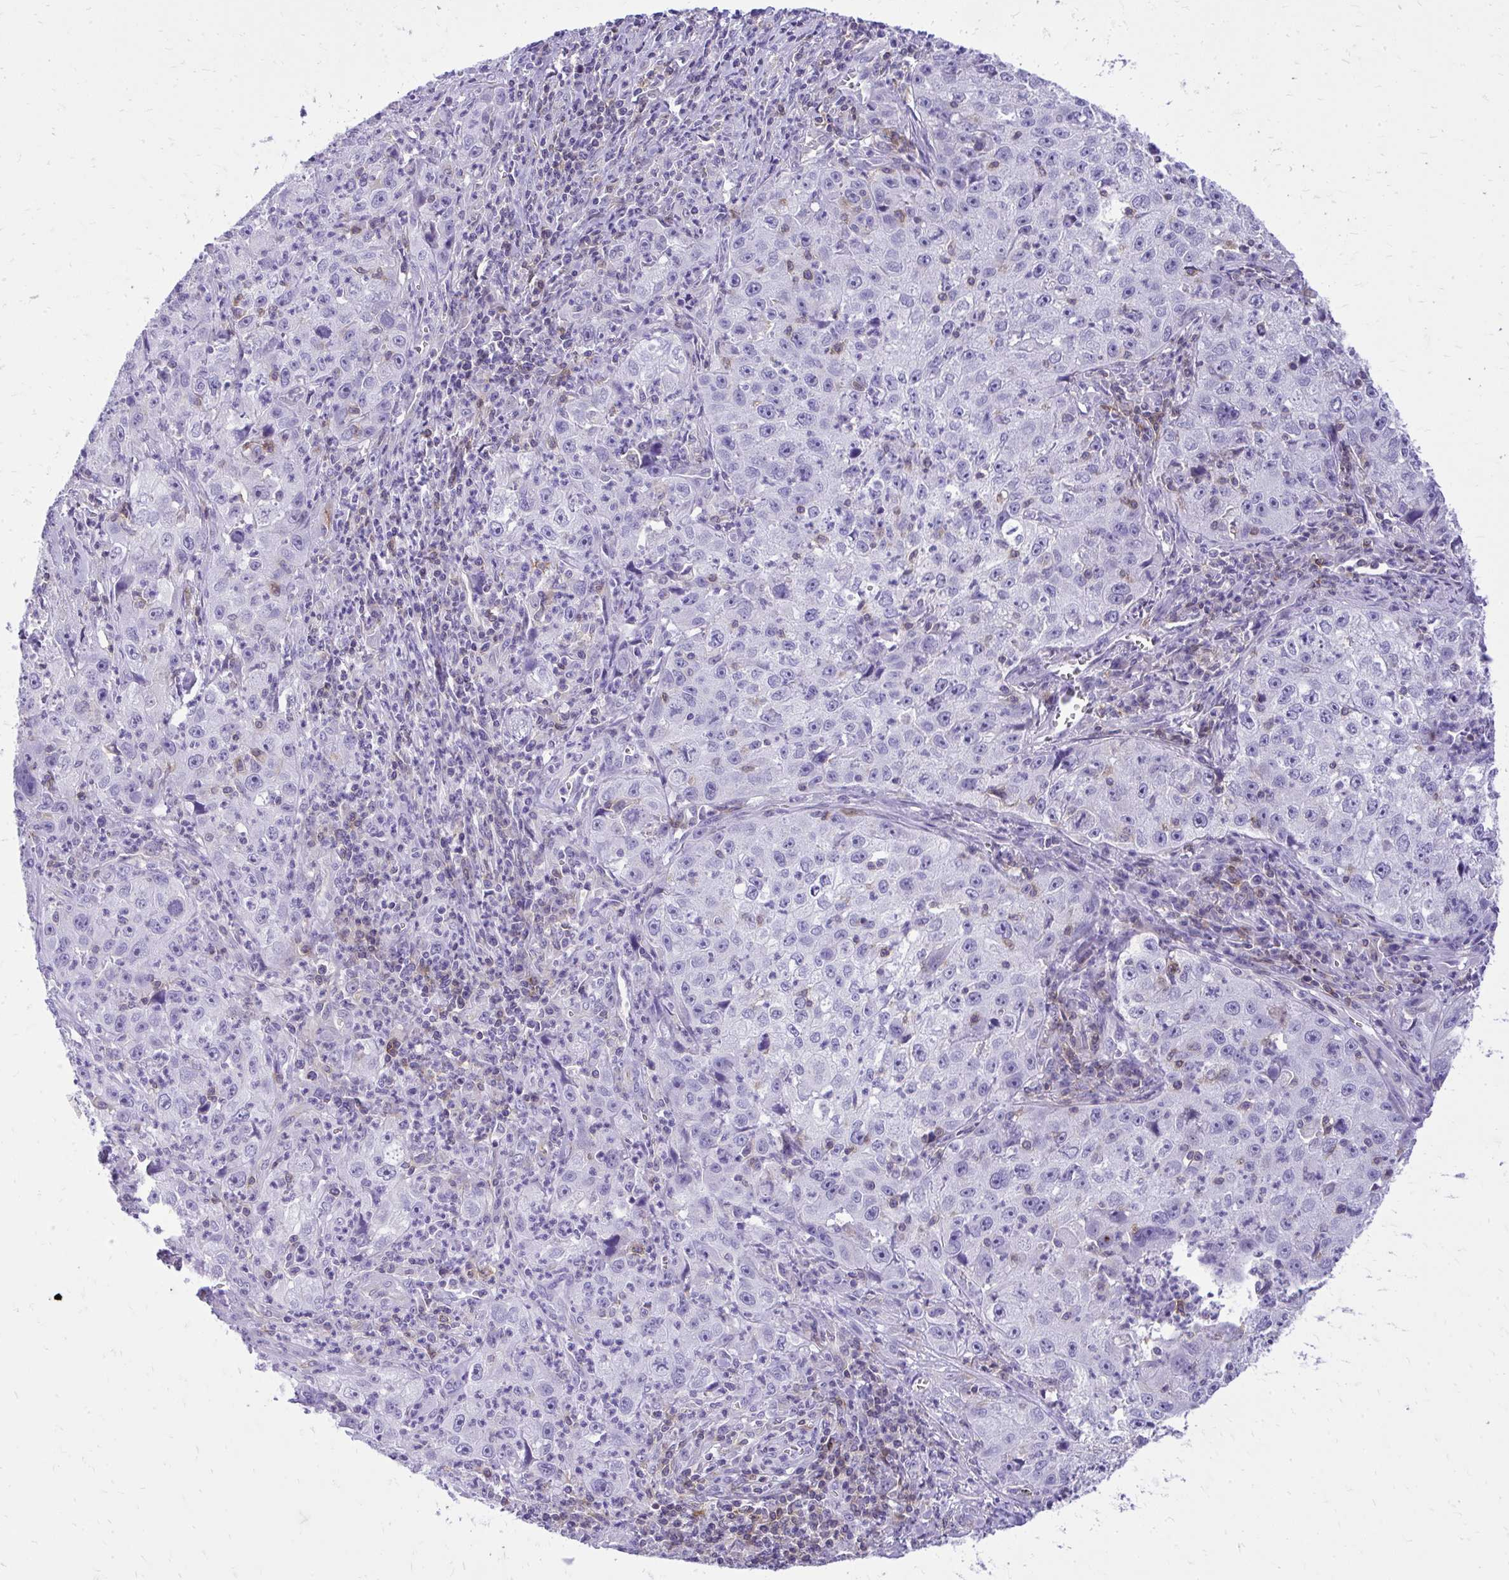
{"staining": {"intensity": "negative", "quantity": "none", "location": "none"}, "tissue": "lung cancer", "cell_type": "Tumor cells", "image_type": "cancer", "snomed": [{"axis": "morphology", "description": "Squamous cell carcinoma, NOS"}, {"axis": "topography", "description": "Lung"}], "caption": "Tumor cells show no significant staining in lung squamous cell carcinoma.", "gene": "GPRIN3", "patient": {"sex": "male", "age": 71}}